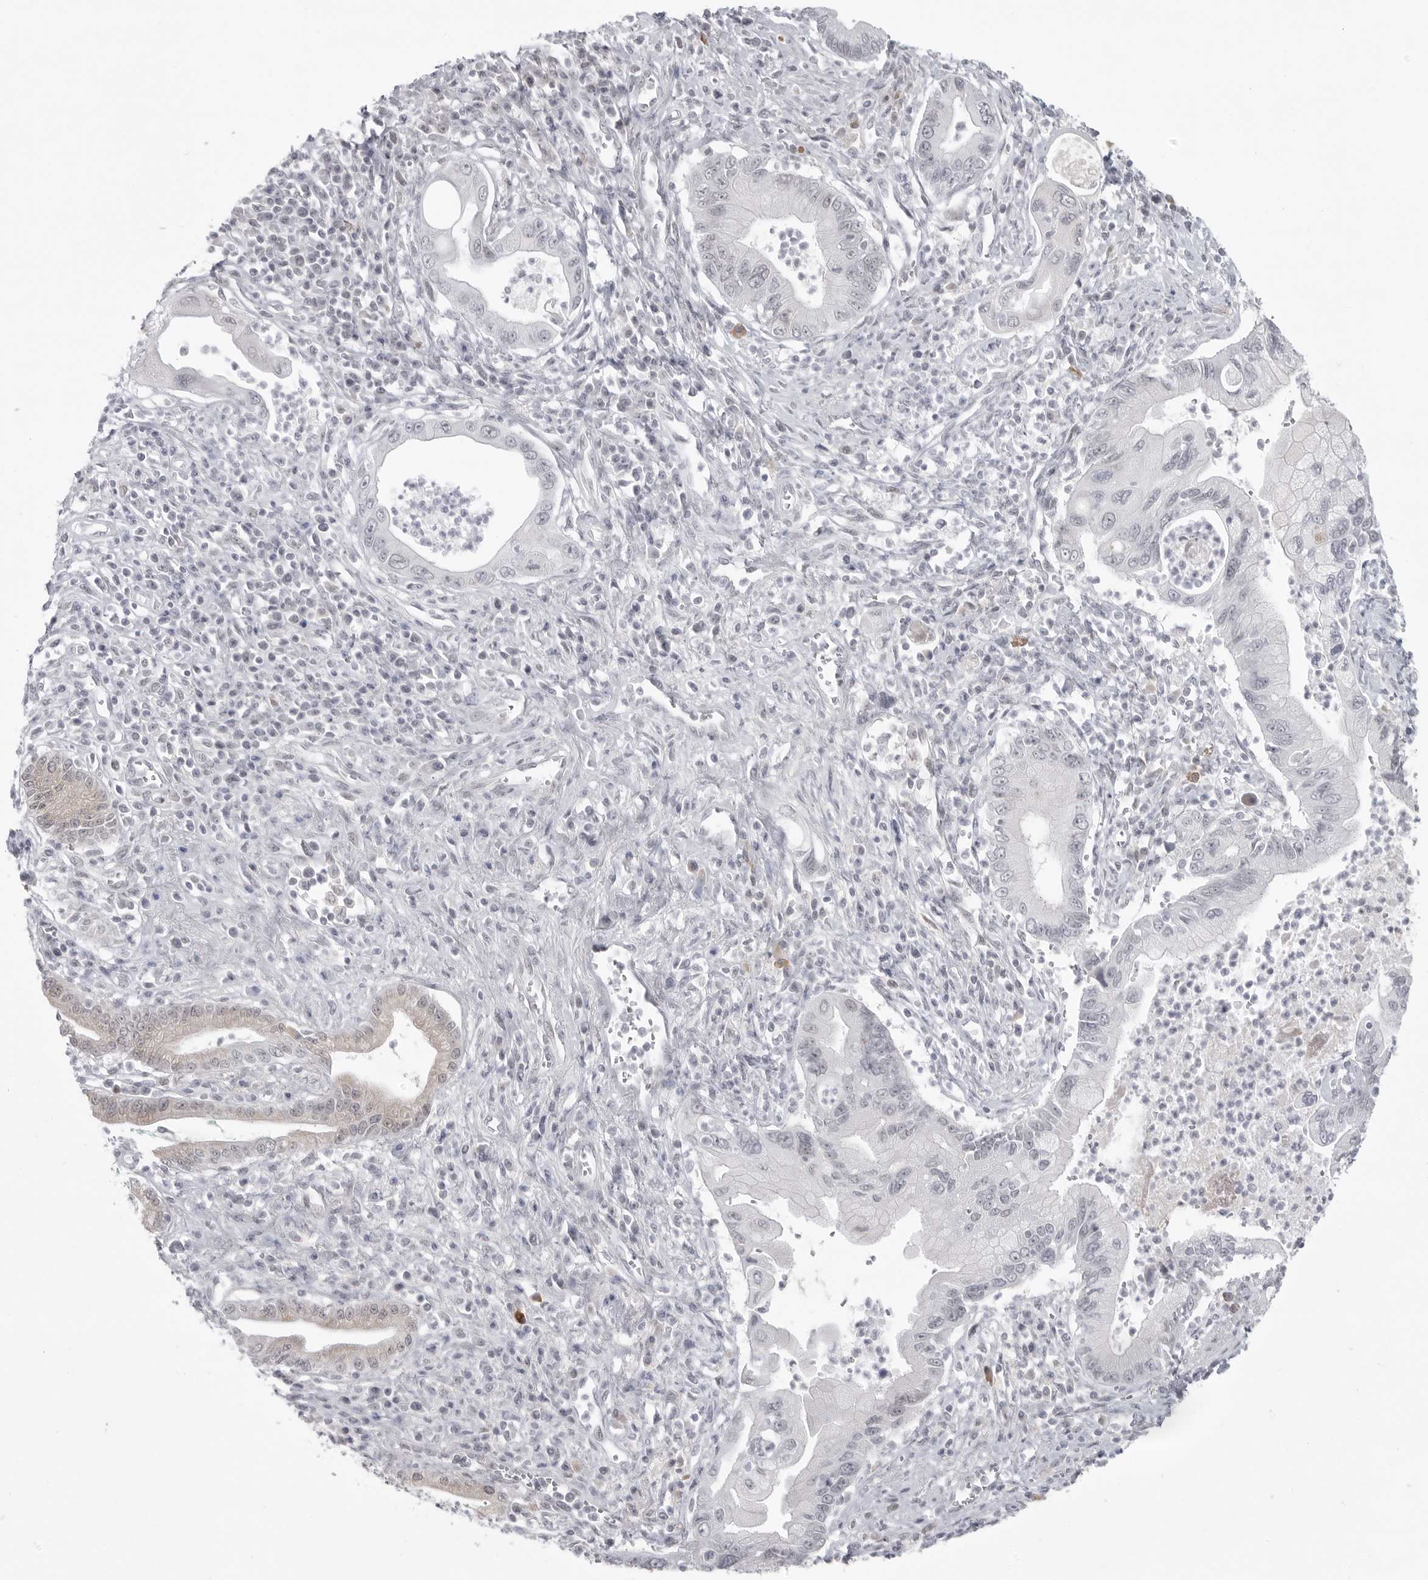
{"staining": {"intensity": "moderate", "quantity": "<25%", "location": "cytoplasmic/membranous"}, "tissue": "pancreatic cancer", "cell_type": "Tumor cells", "image_type": "cancer", "snomed": [{"axis": "morphology", "description": "Adenocarcinoma, NOS"}, {"axis": "topography", "description": "Pancreas"}], "caption": "Immunohistochemistry (DAB) staining of human adenocarcinoma (pancreatic) exhibits moderate cytoplasmic/membranous protein expression in approximately <25% of tumor cells. The protein is stained brown, and the nuclei are stained in blue (DAB (3,3'-diaminobenzidine) IHC with brightfield microscopy, high magnification).", "gene": "TCTN3", "patient": {"sex": "male", "age": 78}}